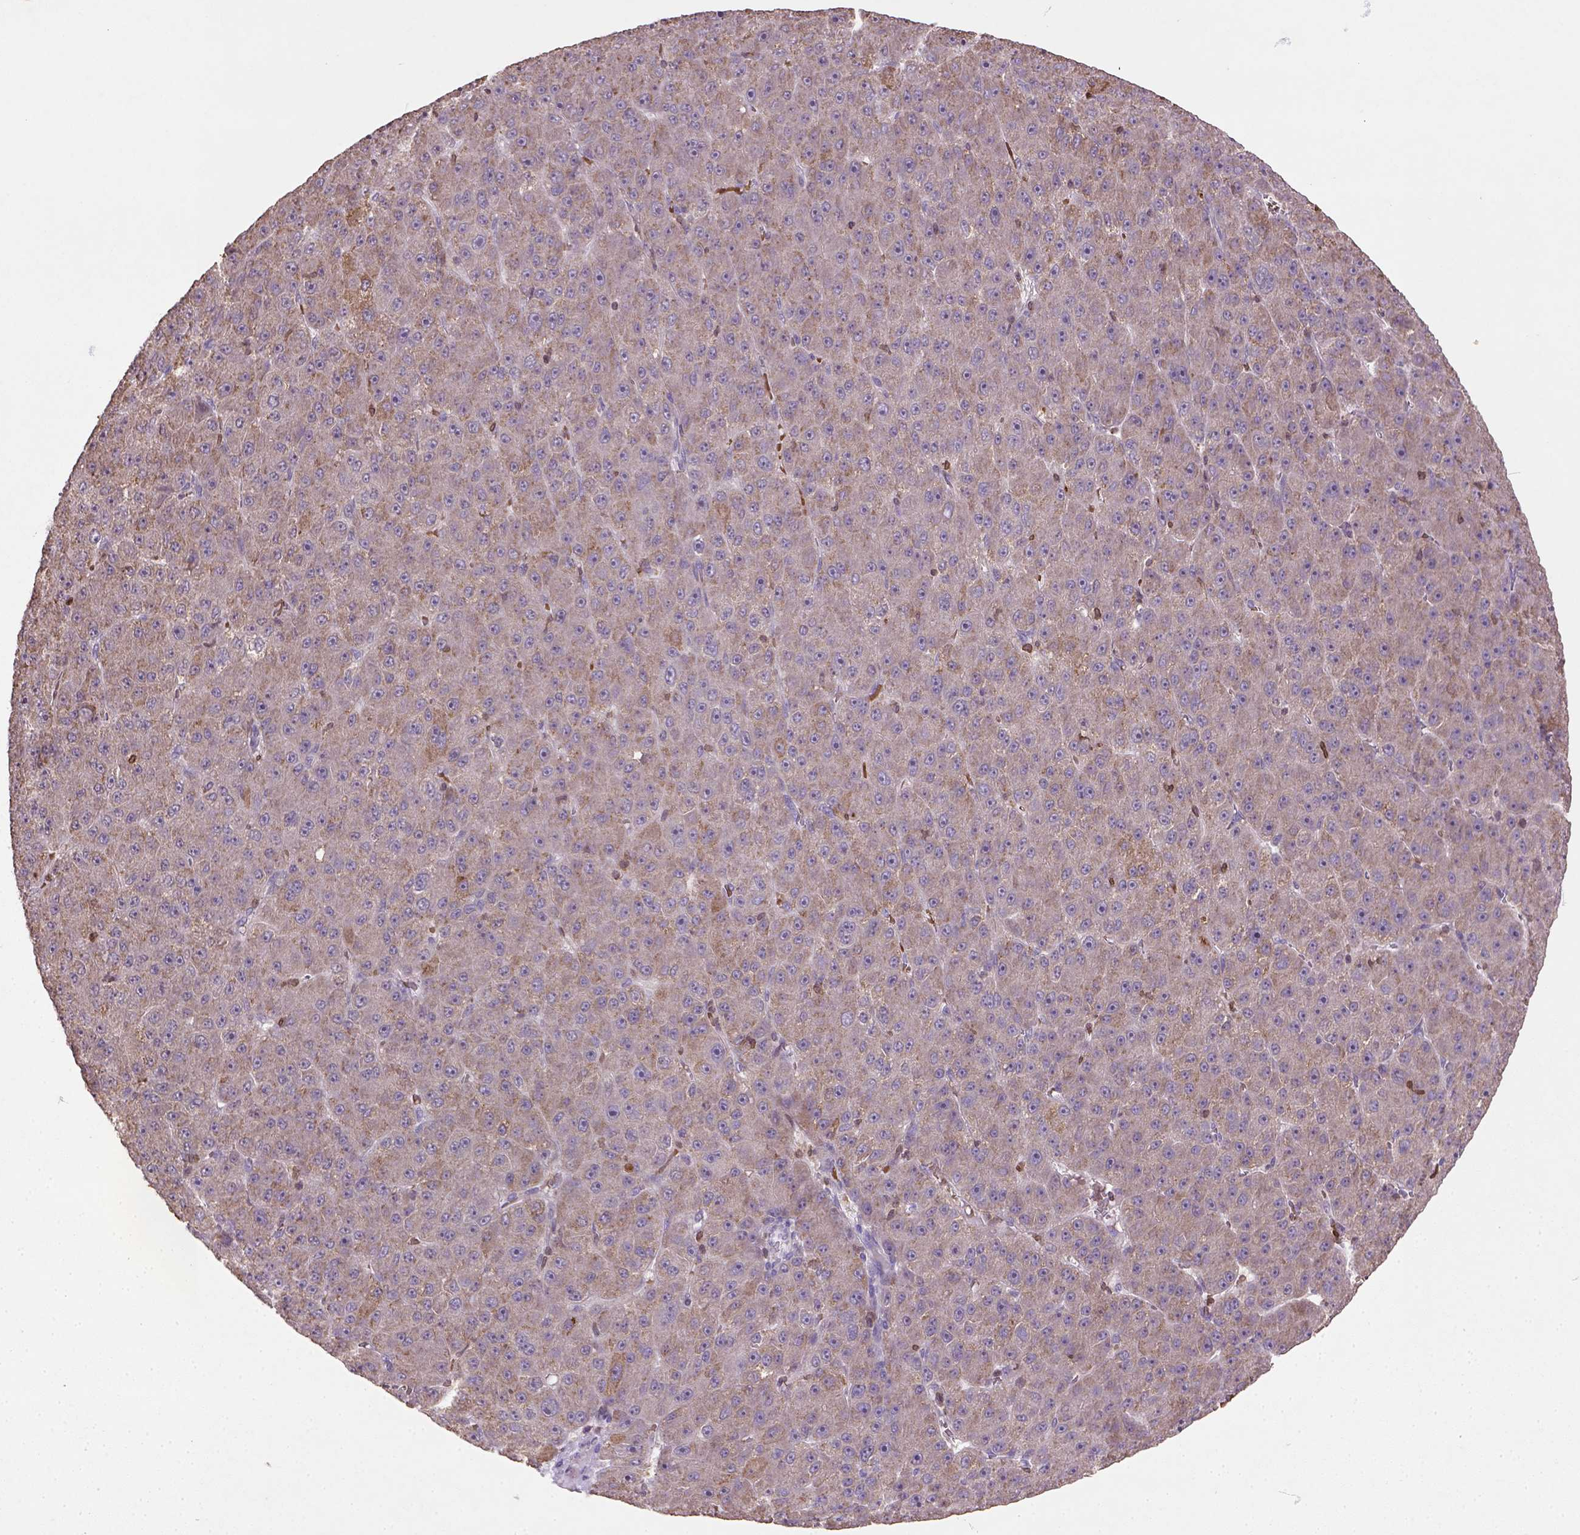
{"staining": {"intensity": "weak", "quantity": ">75%", "location": "cytoplasmic/membranous"}, "tissue": "liver cancer", "cell_type": "Tumor cells", "image_type": "cancer", "snomed": [{"axis": "morphology", "description": "Carcinoma, Hepatocellular, NOS"}, {"axis": "topography", "description": "Liver"}], "caption": "Hepatocellular carcinoma (liver) stained for a protein reveals weak cytoplasmic/membranous positivity in tumor cells.", "gene": "NUDT3", "patient": {"sex": "male", "age": 67}}